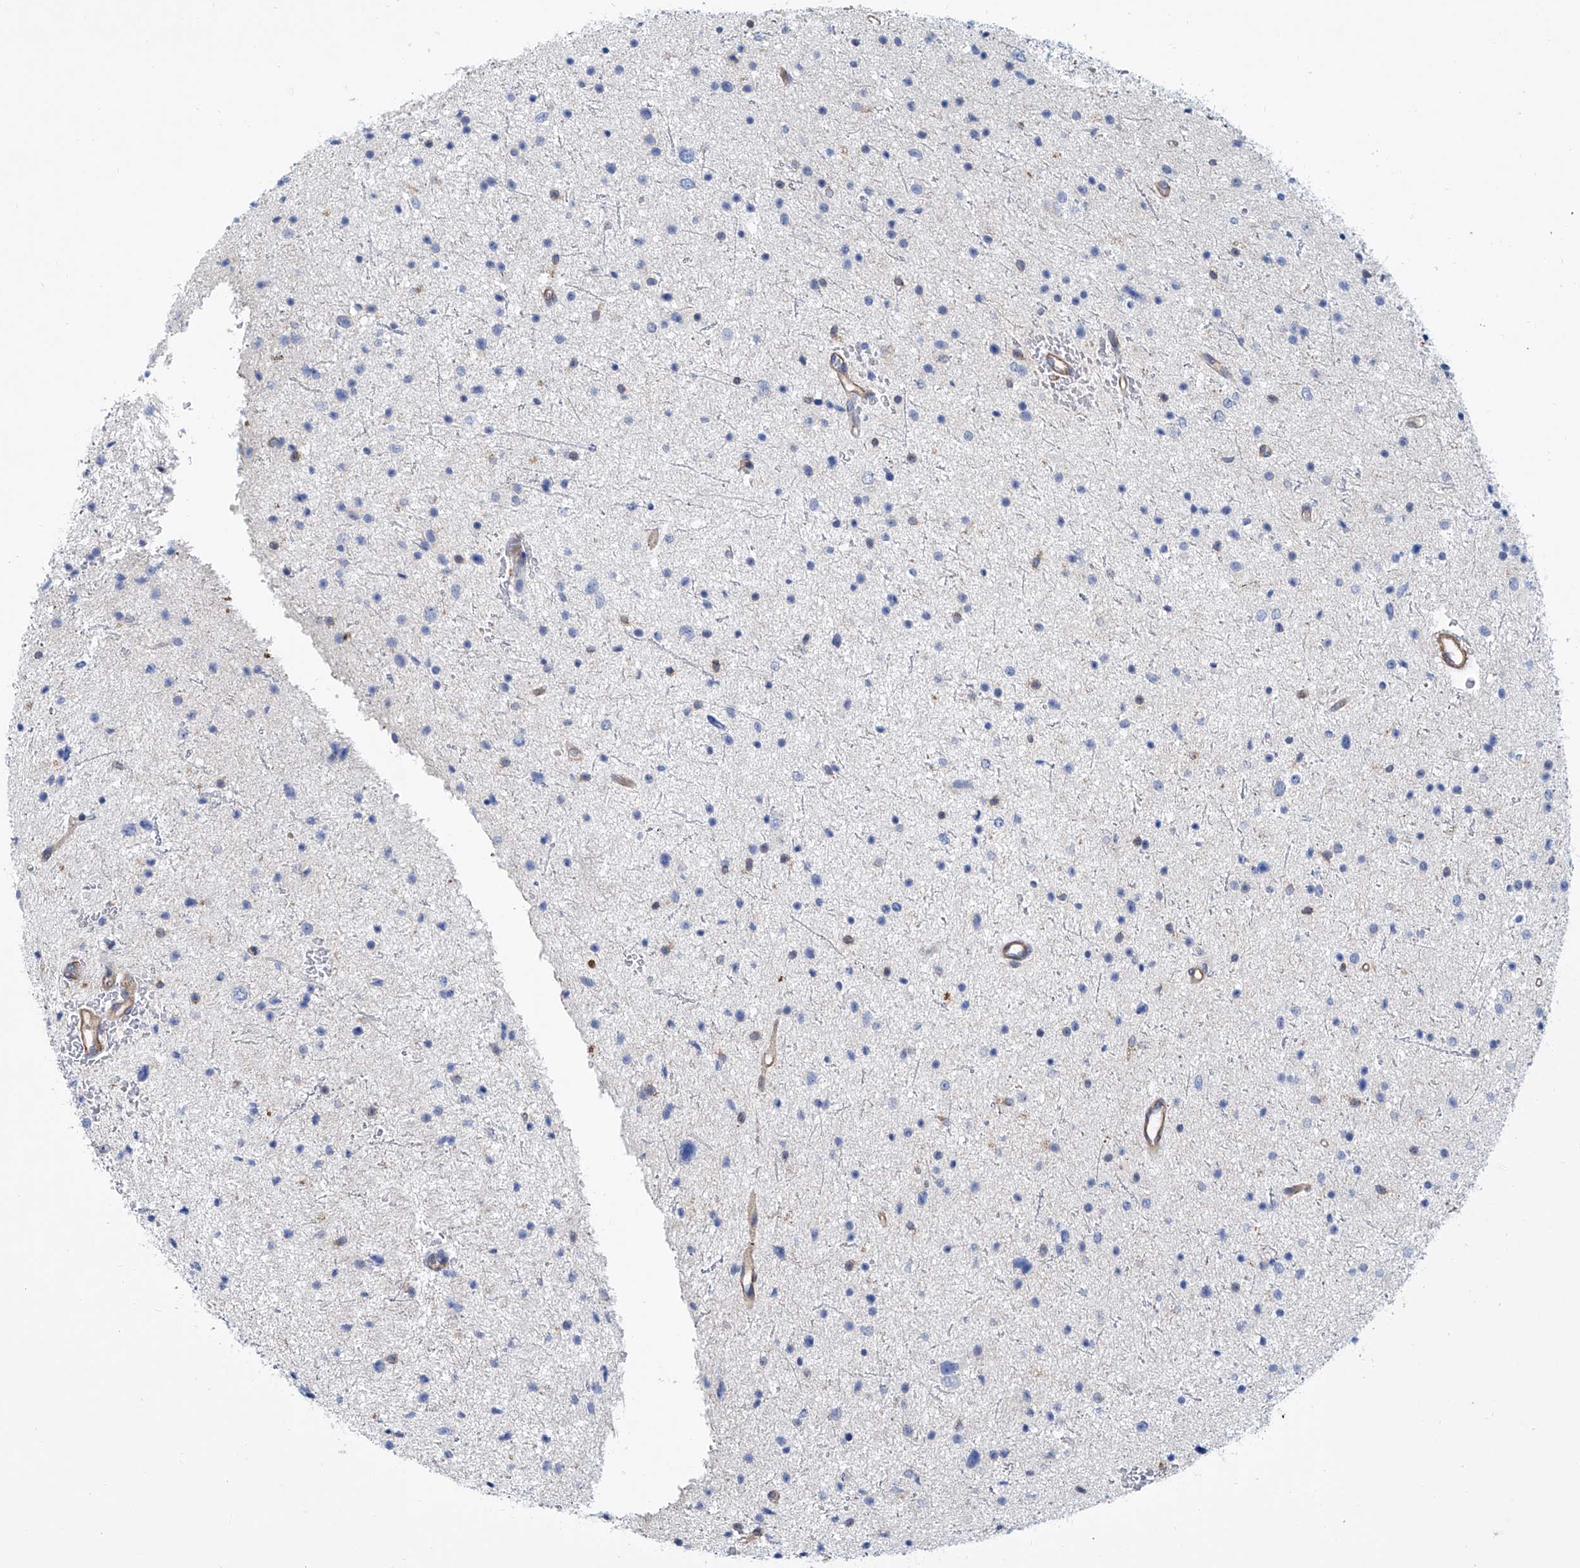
{"staining": {"intensity": "negative", "quantity": "none", "location": "none"}, "tissue": "glioma", "cell_type": "Tumor cells", "image_type": "cancer", "snomed": [{"axis": "morphology", "description": "Glioma, malignant, Low grade"}, {"axis": "topography", "description": "Brain"}], "caption": "There is no significant expression in tumor cells of malignant glioma (low-grade).", "gene": "TNN", "patient": {"sex": "female", "age": 37}}